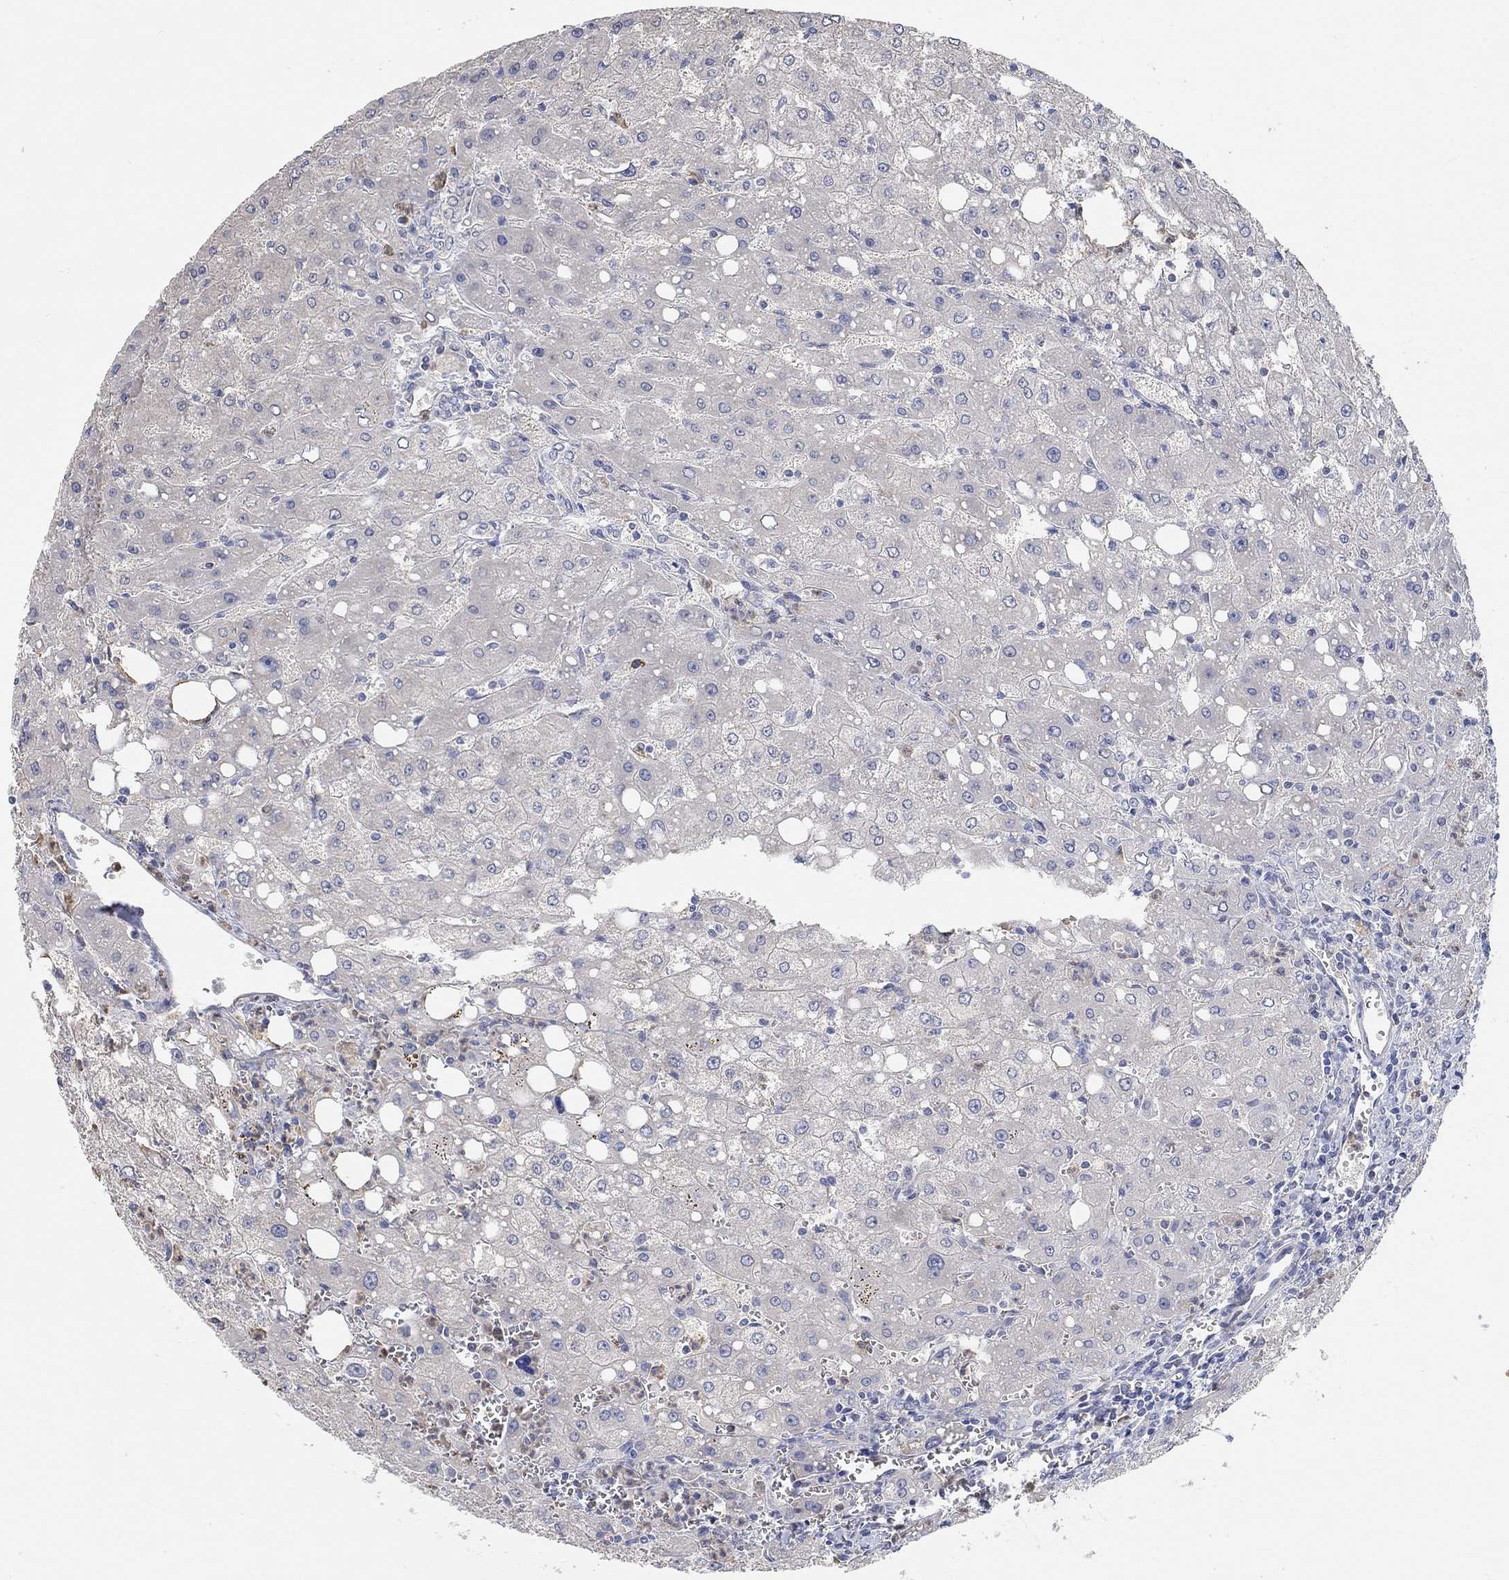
{"staining": {"intensity": "negative", "quantity": "none", "location": "none"}, "tissue": "liver", "cell_type": "Cholangiocytes", "image_type": "normal", "snomed": [{"axis": "morphology", "description": "Normal tissue, NOS"}, {"axis": "topography", "description": "Liver"}], "caption": "Liver stained for a protein using immunohistochemistry demonstrates no expression cholangiocytes.", "gene": "SYT16", "patient": {"sex": "female", "age": 53}}